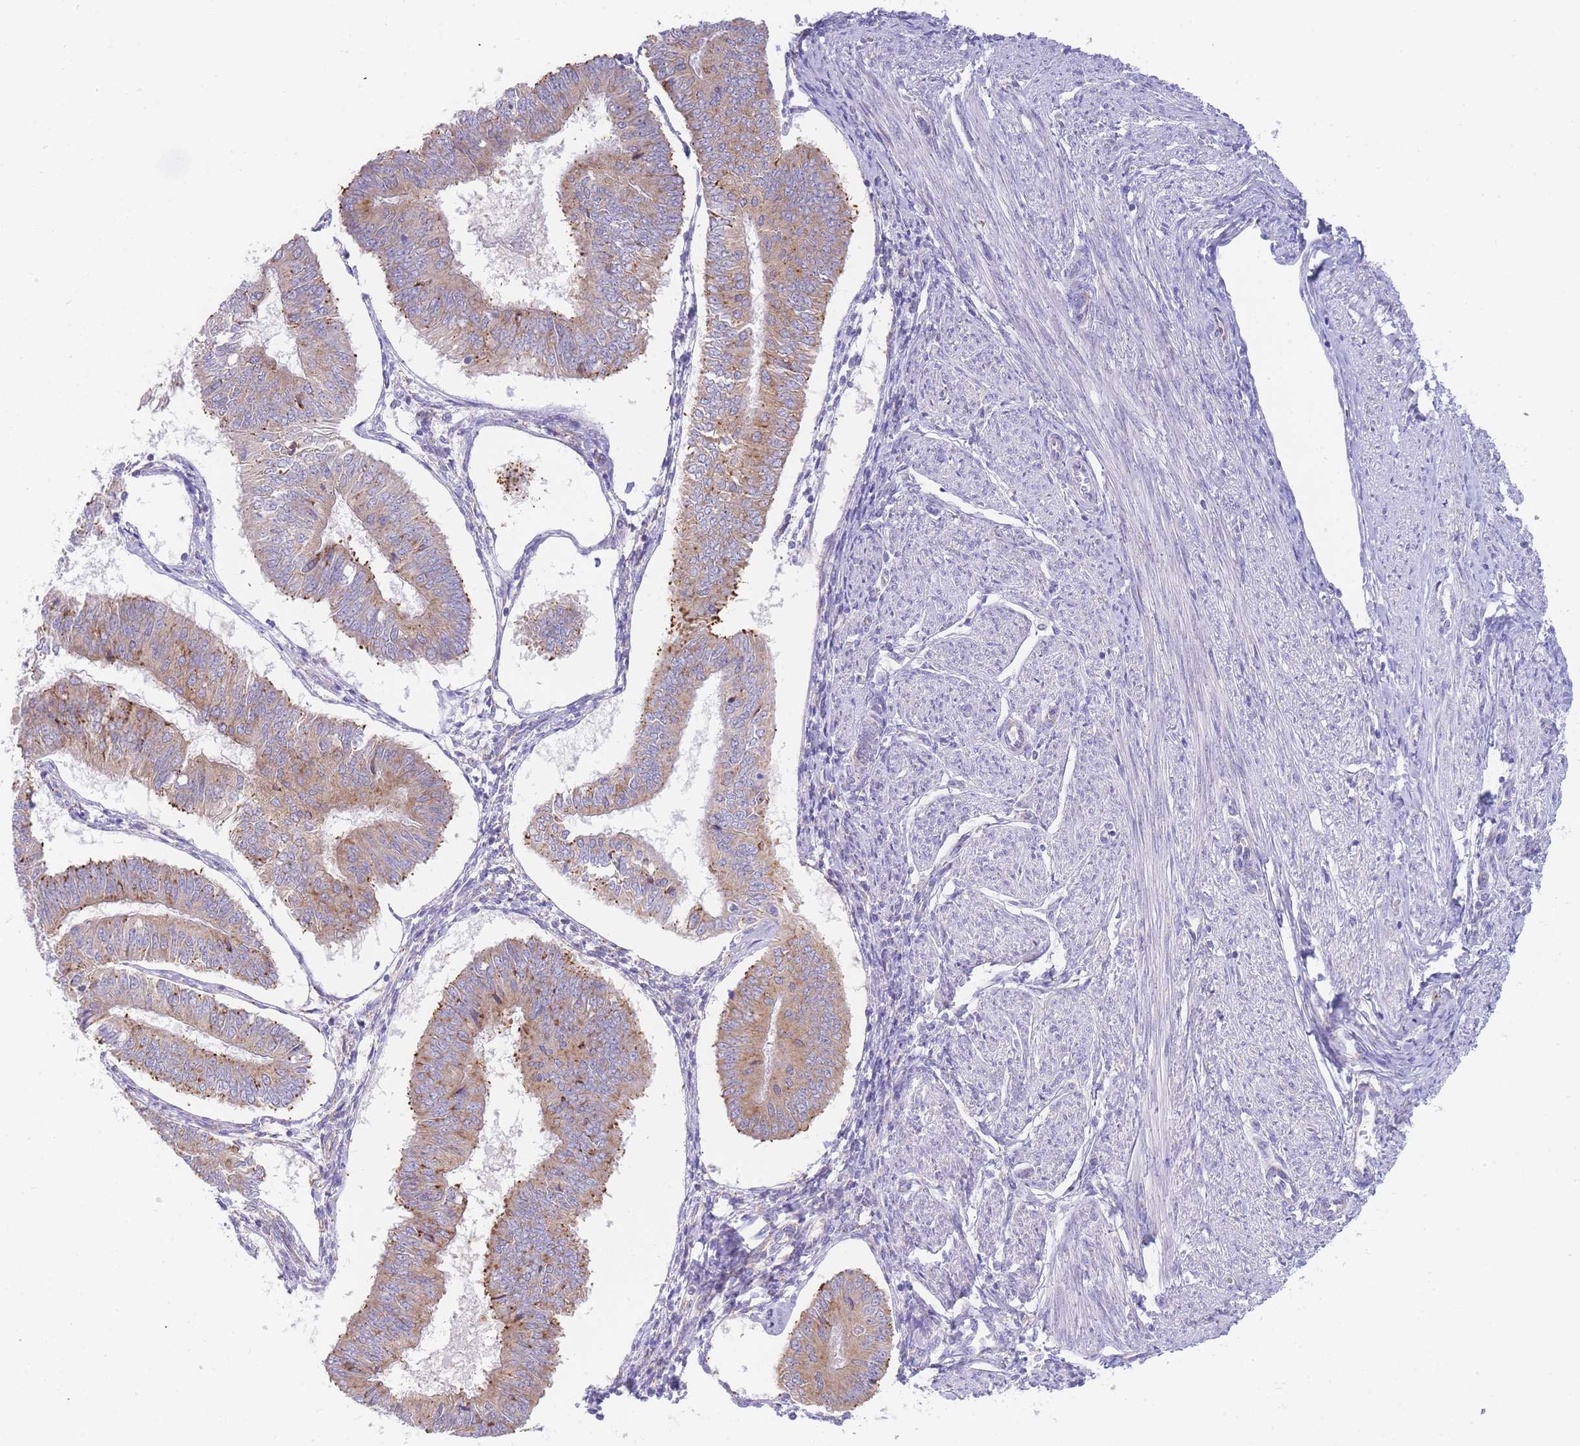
{"staining": {"intensity": "weak", "quantity": ">75%", "location": "cytoplasmic/membranous"}, "tissue": "endometrial cancer", "cell_type": "Tumor cells", "image_type": "cancer", "snomed": [{"axis": "morphology", "description": "Adenocarcinoma, NOS"}, {"axis": "topography", "description": "Endometrium"}], "caption": "Brown immunohistochemical staining in human adenocarcinoma (endometrial) shows weak cytoplasmic/membranous positivity in about >75% of tumor cells.", "gene": "ZNF510", "patient": {"sex": "female", "age": 58}}